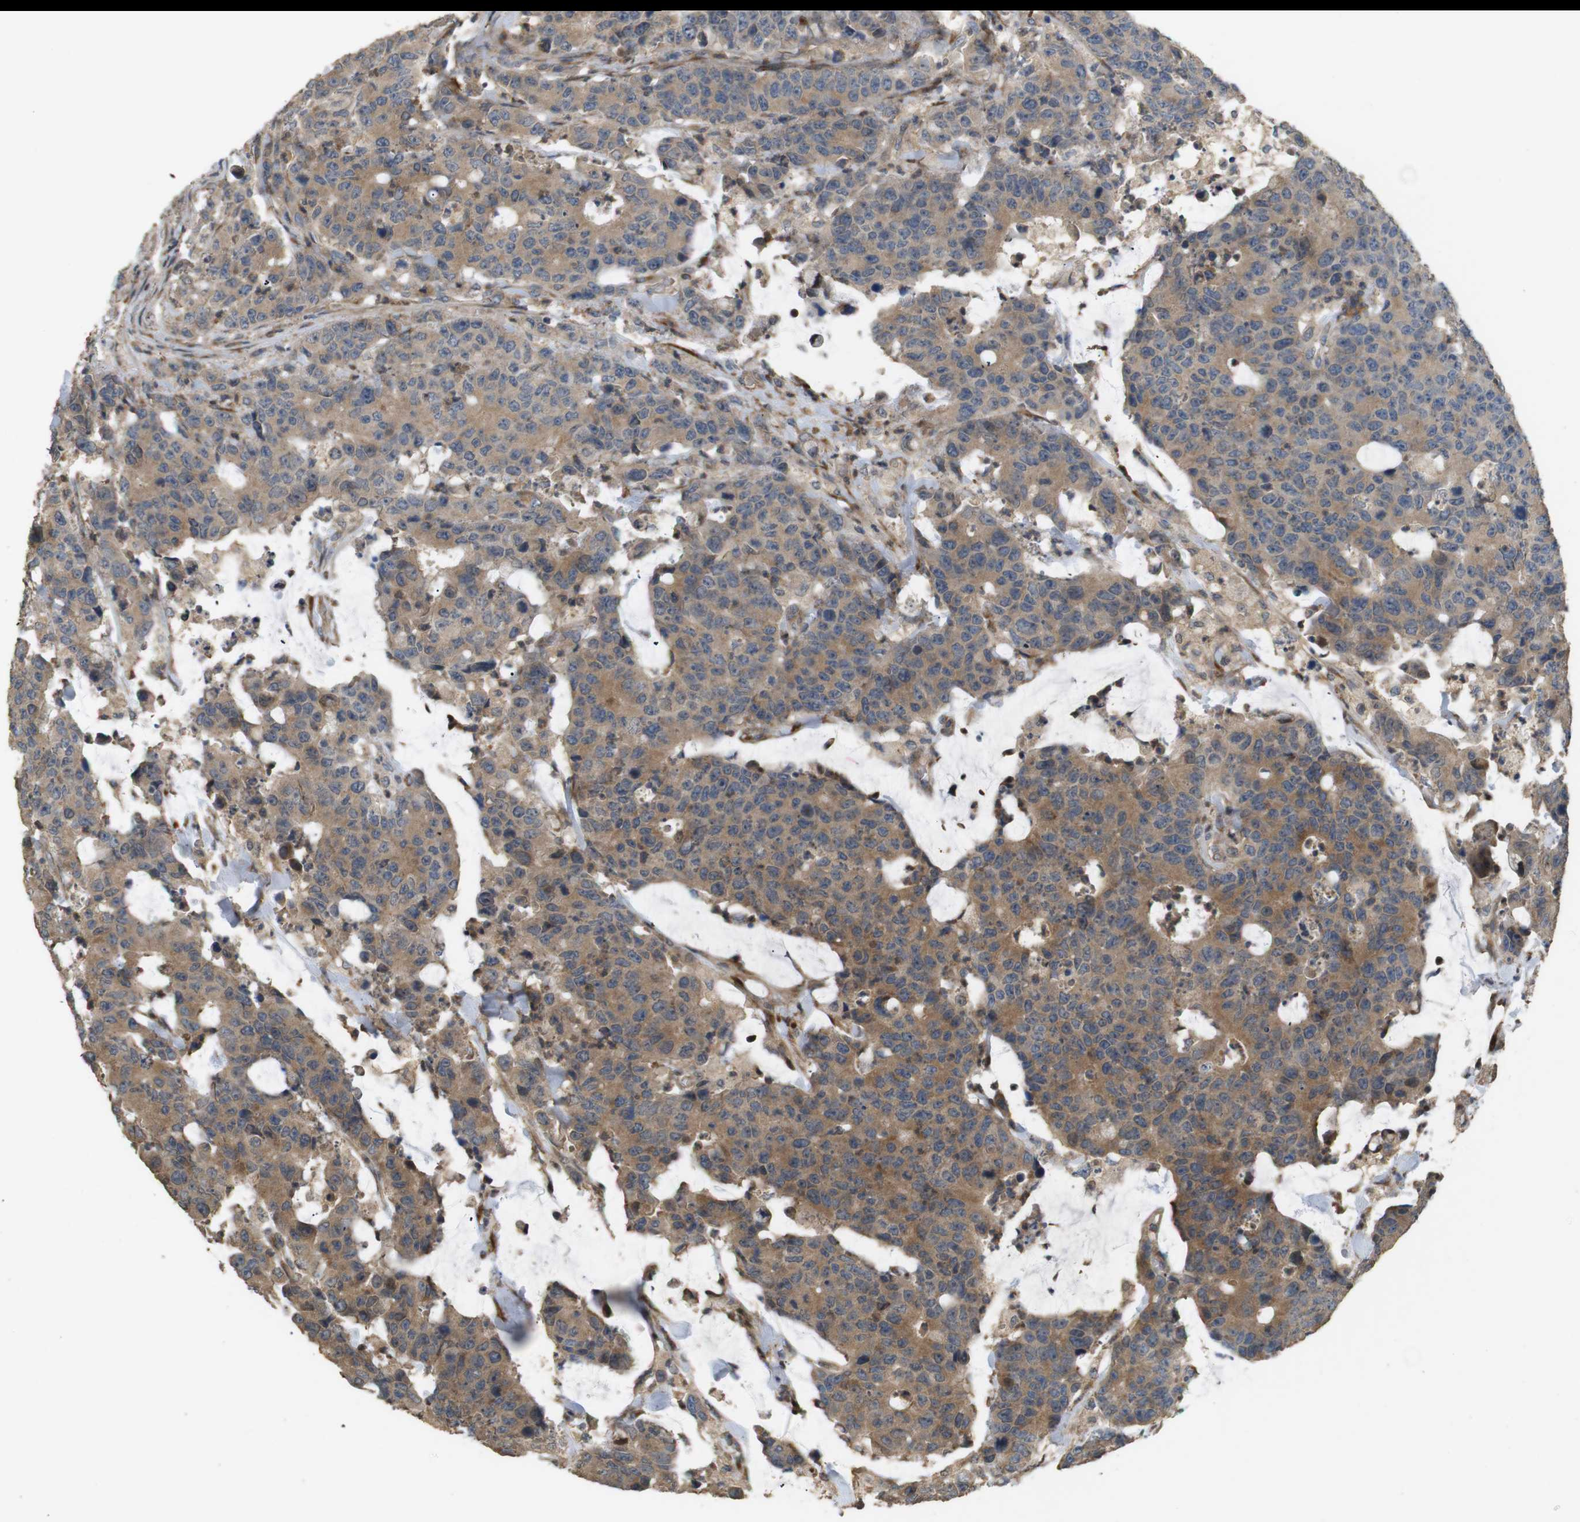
{"staining": {"intensity": "moderate", "quantity": ">75%", "location": "cytoplasmic/membranous"}, "tissue": "colorectal cancer", "cell_type": "Tumor cells", "image_type": "cancer", "snomed": [{"axis": "morphology", "description": "Adenocarcinoma, NOS"}, {"axis": "topography", "description": "Colon"}], "caption": "A photomicrograph showing moderate cytoplasmic/membranous positivity in about >75% of tumor cells in colorectal adenocarcinoma, as visualized by brown immunohistochemical staining.", "gene": "ARHGAP24", "patient": {"sex": "female", "age": 86}}